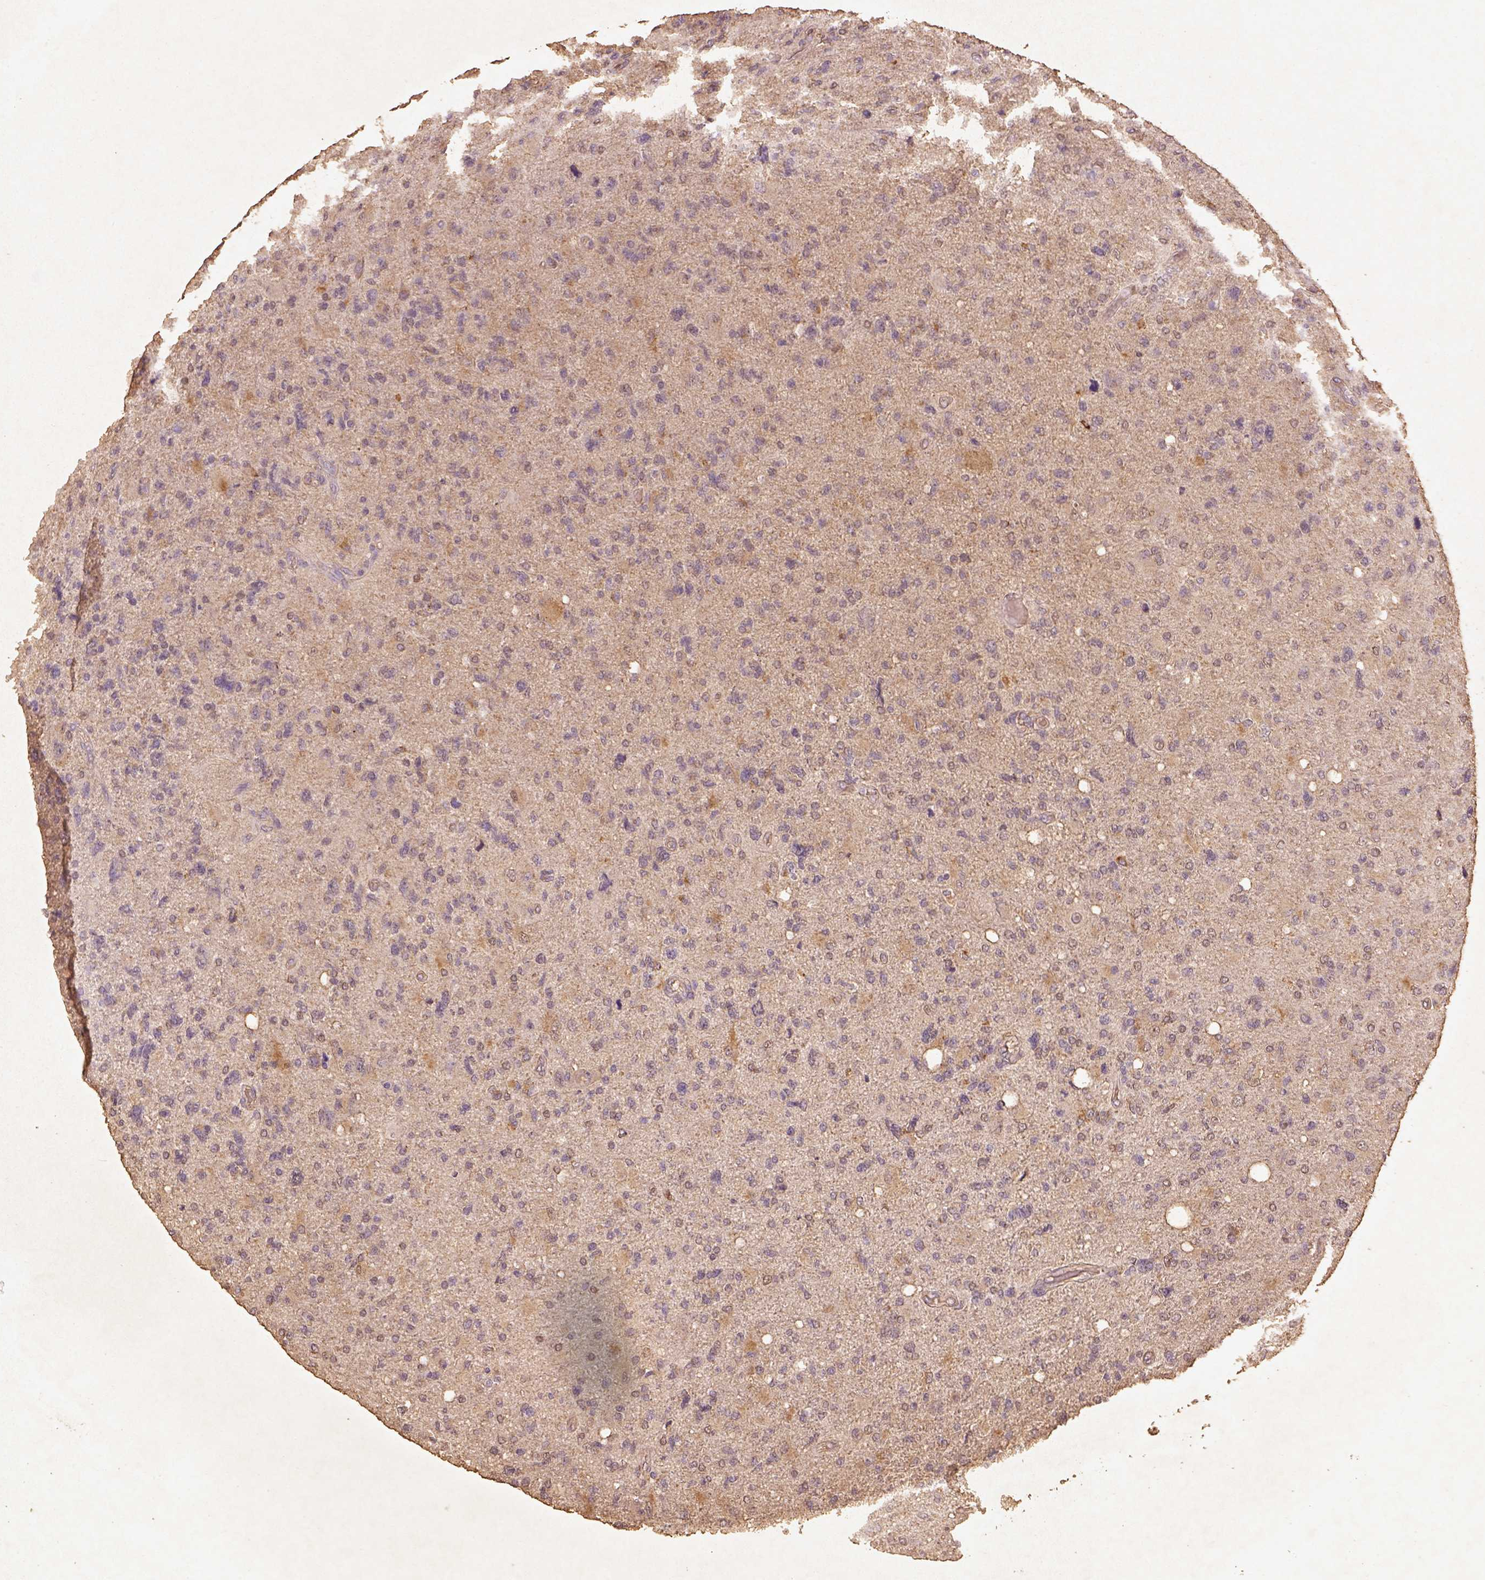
{"staining": {"intensity": "negative", "quantity": "none", "location": "none"}, "tissue": "glioma", "cell_type": "Tumor cells", "image_type": "cancer", "snomed": [{"axis": "morphology", "description": "Glioma, malignant, High grade"}, {"axis": "topography", "description": "Cerebral cortex"}], "caption": "There is no significant staining in tumor cells of glioma.", "gene": "AP2B1", "patient": {"sex": "male", "age": 70}}